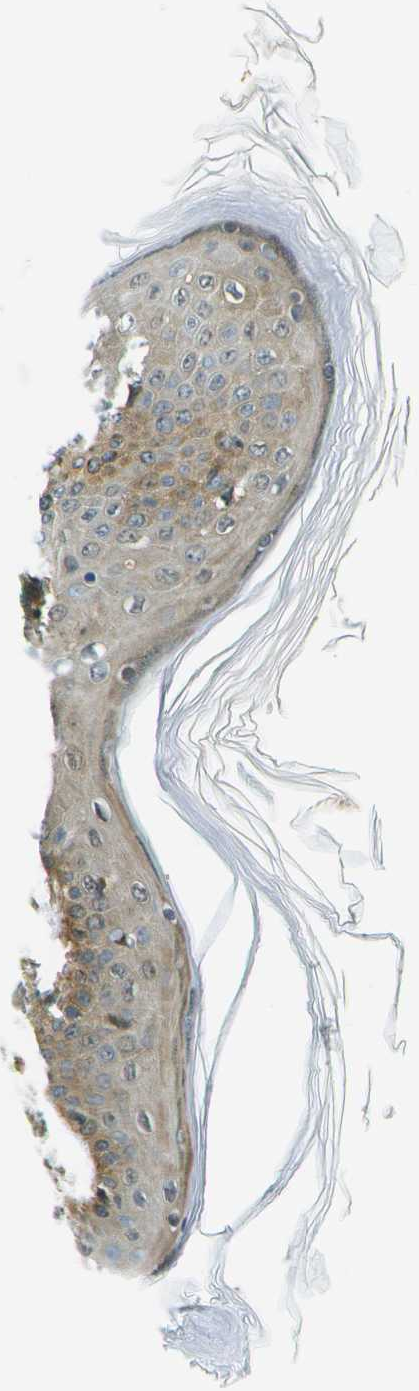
{"staining": {"intensity": "negative", "quantity": "none", "location": "none"}, "tissue": "skin", "cell_type": "Fibroblasts", "image_type": "normal", "snomed": [{"axis": "morphology", "description": "Normal tissue, NOS"}, {"axis": "topography", "description": "Skin"}], "caption": "Skin stained for a protein using immunohistochemistry (IHC) demonstrates no staining fibroblasts.", "gene": "TMTC1", "patient": {"sex": "male", "age": 53}}